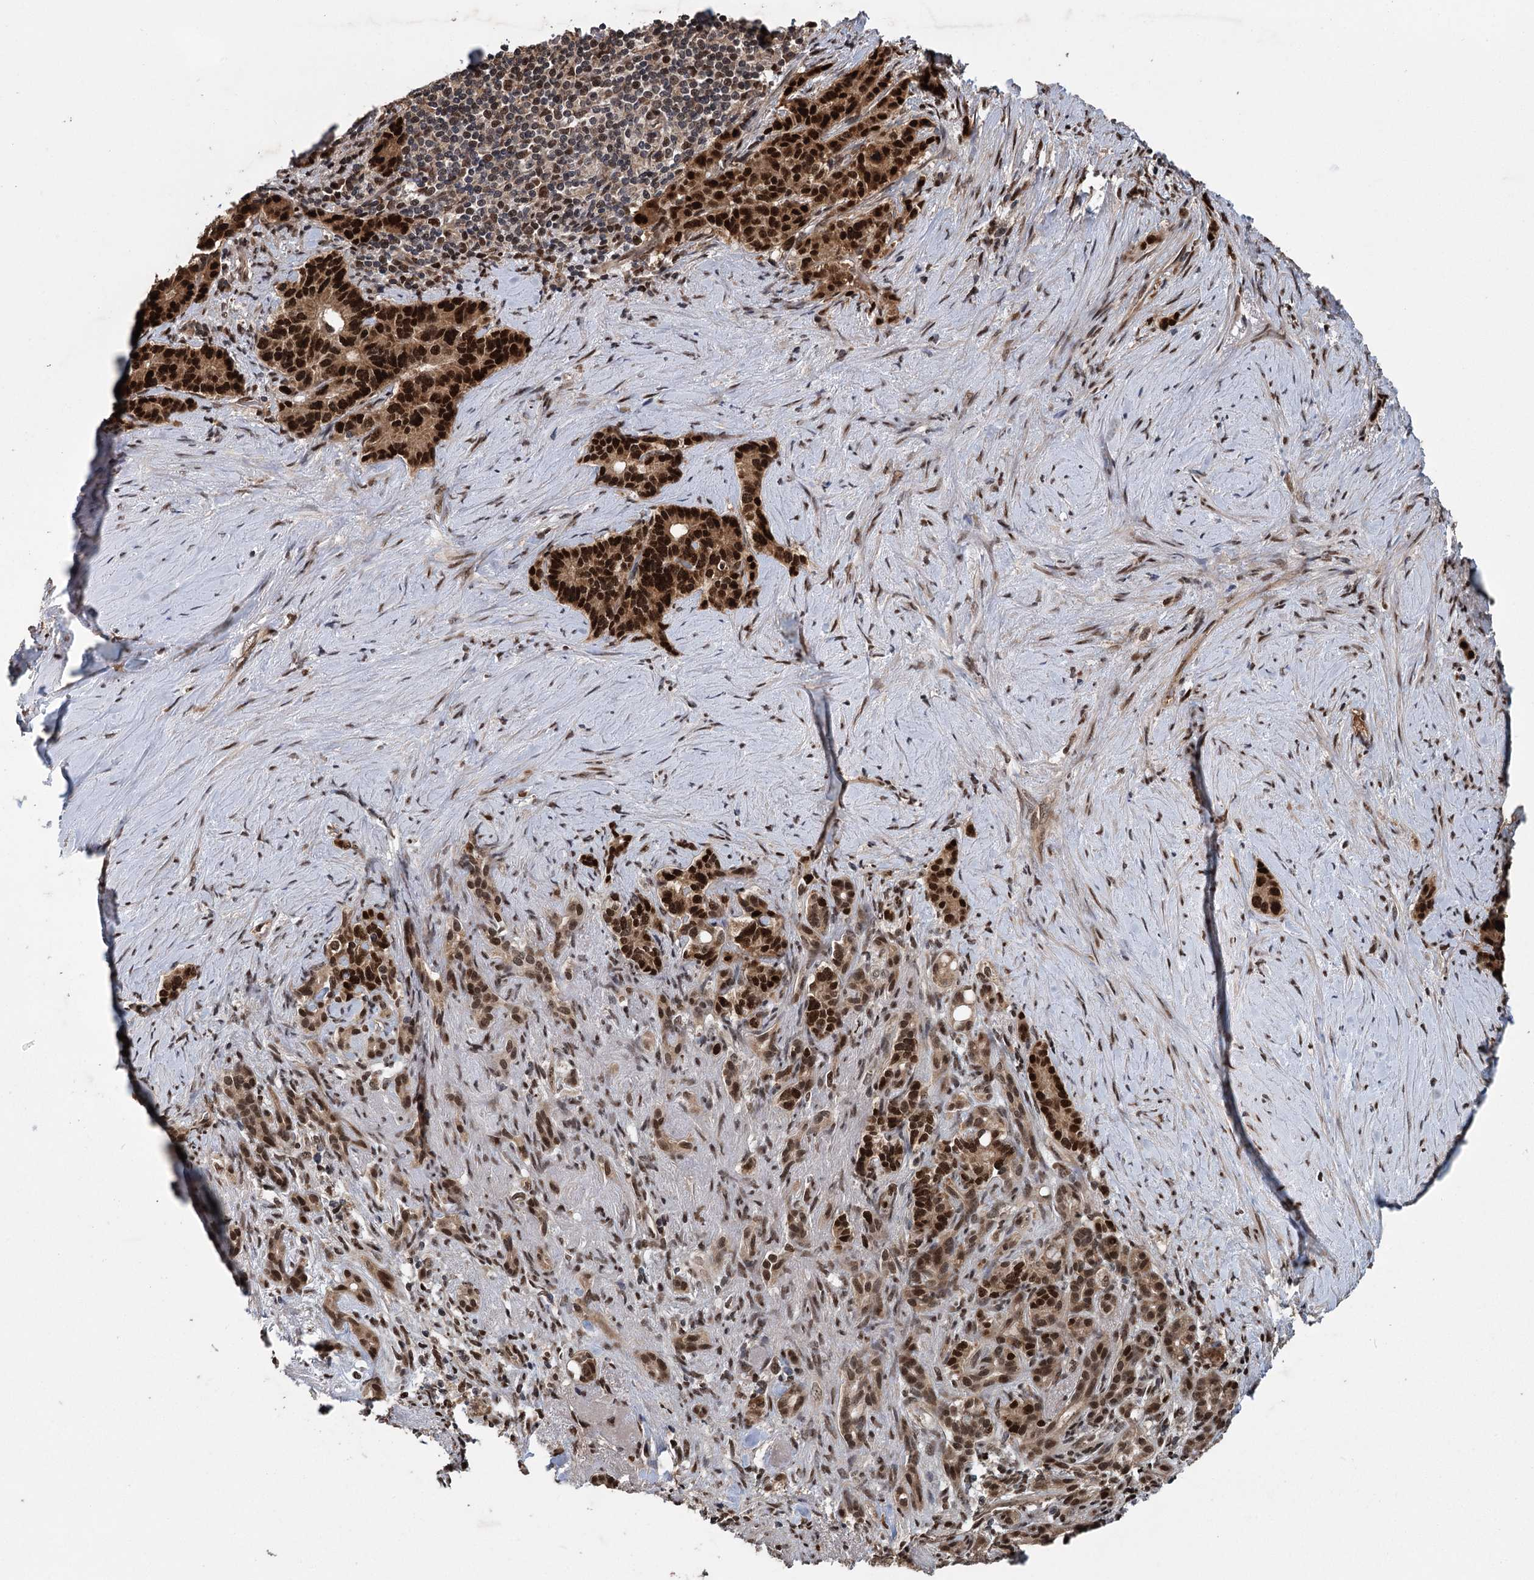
{"staining": {"intensity": "strong", "quantity": ">75%", "location": "nuclear"}, "tissue": "pancreatic cancer", "cell_type": "Tumor cells", "image_type": "cancer", "snomed": [{"axis": "morphology", "description": "Adenocarcinoma, NOS"}, {"axis": "topography", "description": "Pancreas"}], "caption": "Pancreatic cancer (adenocarcinoma) tissue displays strong nuclear expression in about >75% of tumor cells The staining was performed using DAB, with brown indicating positive protein expression. Nuclei are stained blue with hematoxylin.", "gene": "MYG1", "patient": {"sex": "female", "age": 74}}